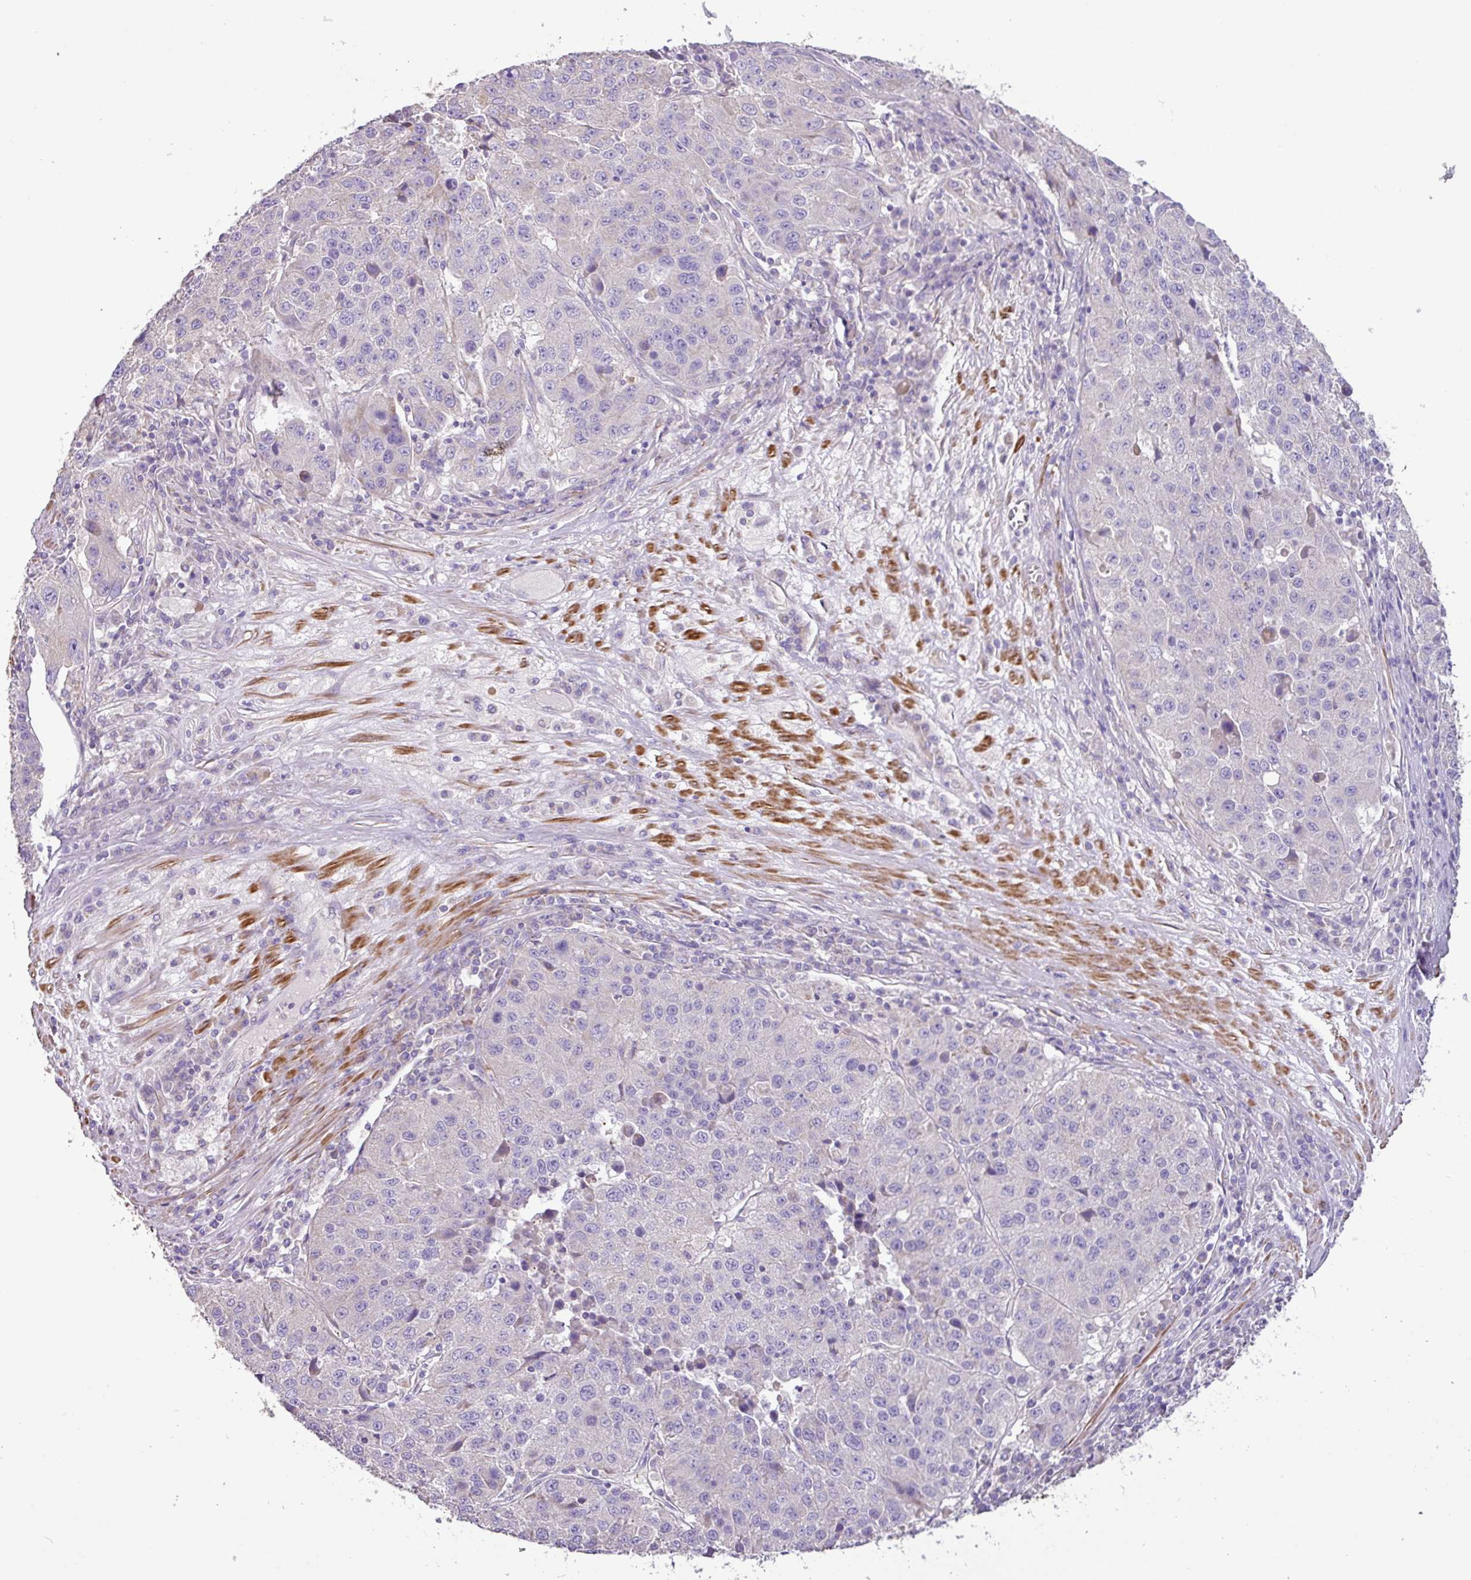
{"staining": {"intensity": "negative", "quantity": "none", "location": "none"}, "tissue": "stomach cancer", "cell_type": "Tumor cells", "image_type": "cancer", "snomed": [{"axis": "morphology", "description": "Adenocarcinoma, NOS"}, {"axis": "topography", "description": "Stomach"}], "caption": "Immunohistochemistry (IHC) photomicrograph of neoplastic tissue: adenocarcinoma (stomach) stained with DAB (3,3'-diaminobenzidine) demonstrates no significant protein positivity in tumor cells. The staining is performed using DAB (3,3'-diaminobenzidine) brown chromogen with nuclei counter-stained in using hematoxylin.", "gene": "MRRF", "patient": {"sex": "male", "age": 71}}